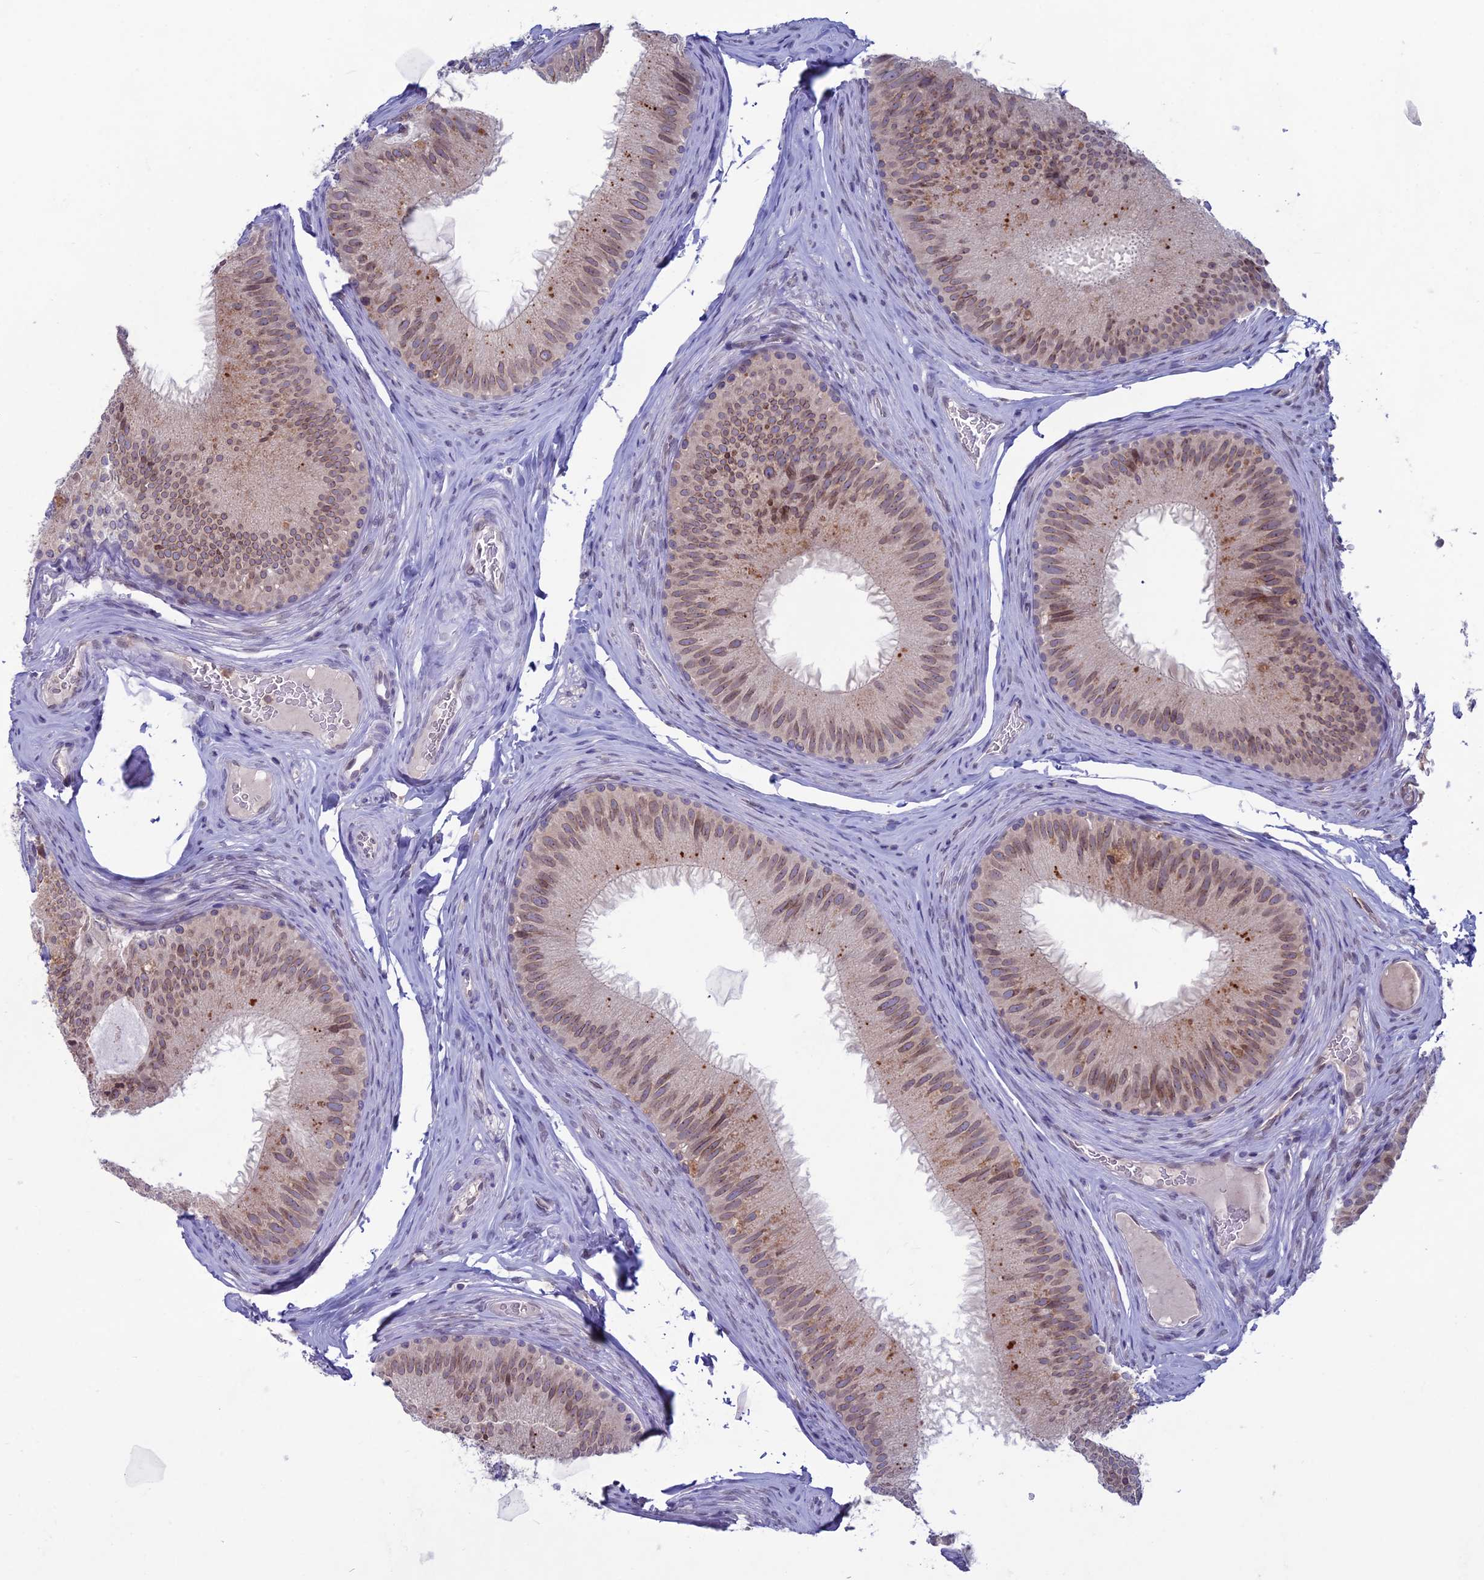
{"staining": {"intensity": "moderate", "quantity": "25%-75%", "location": "cytoplasmic/membranous,nuclear"}, "tissue": "epididymis", "cell_type": "Glandular cells", "image_type": "normal", "snomed": [{"axis": "morphology", "description": "Normal tissue, NOS"}, {"axis": "topography", "description": "Epididymis"}], "caption": "This photomicrograph shows benign epididymis stained with IHC to label a protein in brown. The cytoplasmic/membranous,nuclear of glandular cells show moderate positivity for the protein. Nuclei are counter-stained blue.", "gene": "WDR46", "patient": {"sex": "male", "age": 34}}